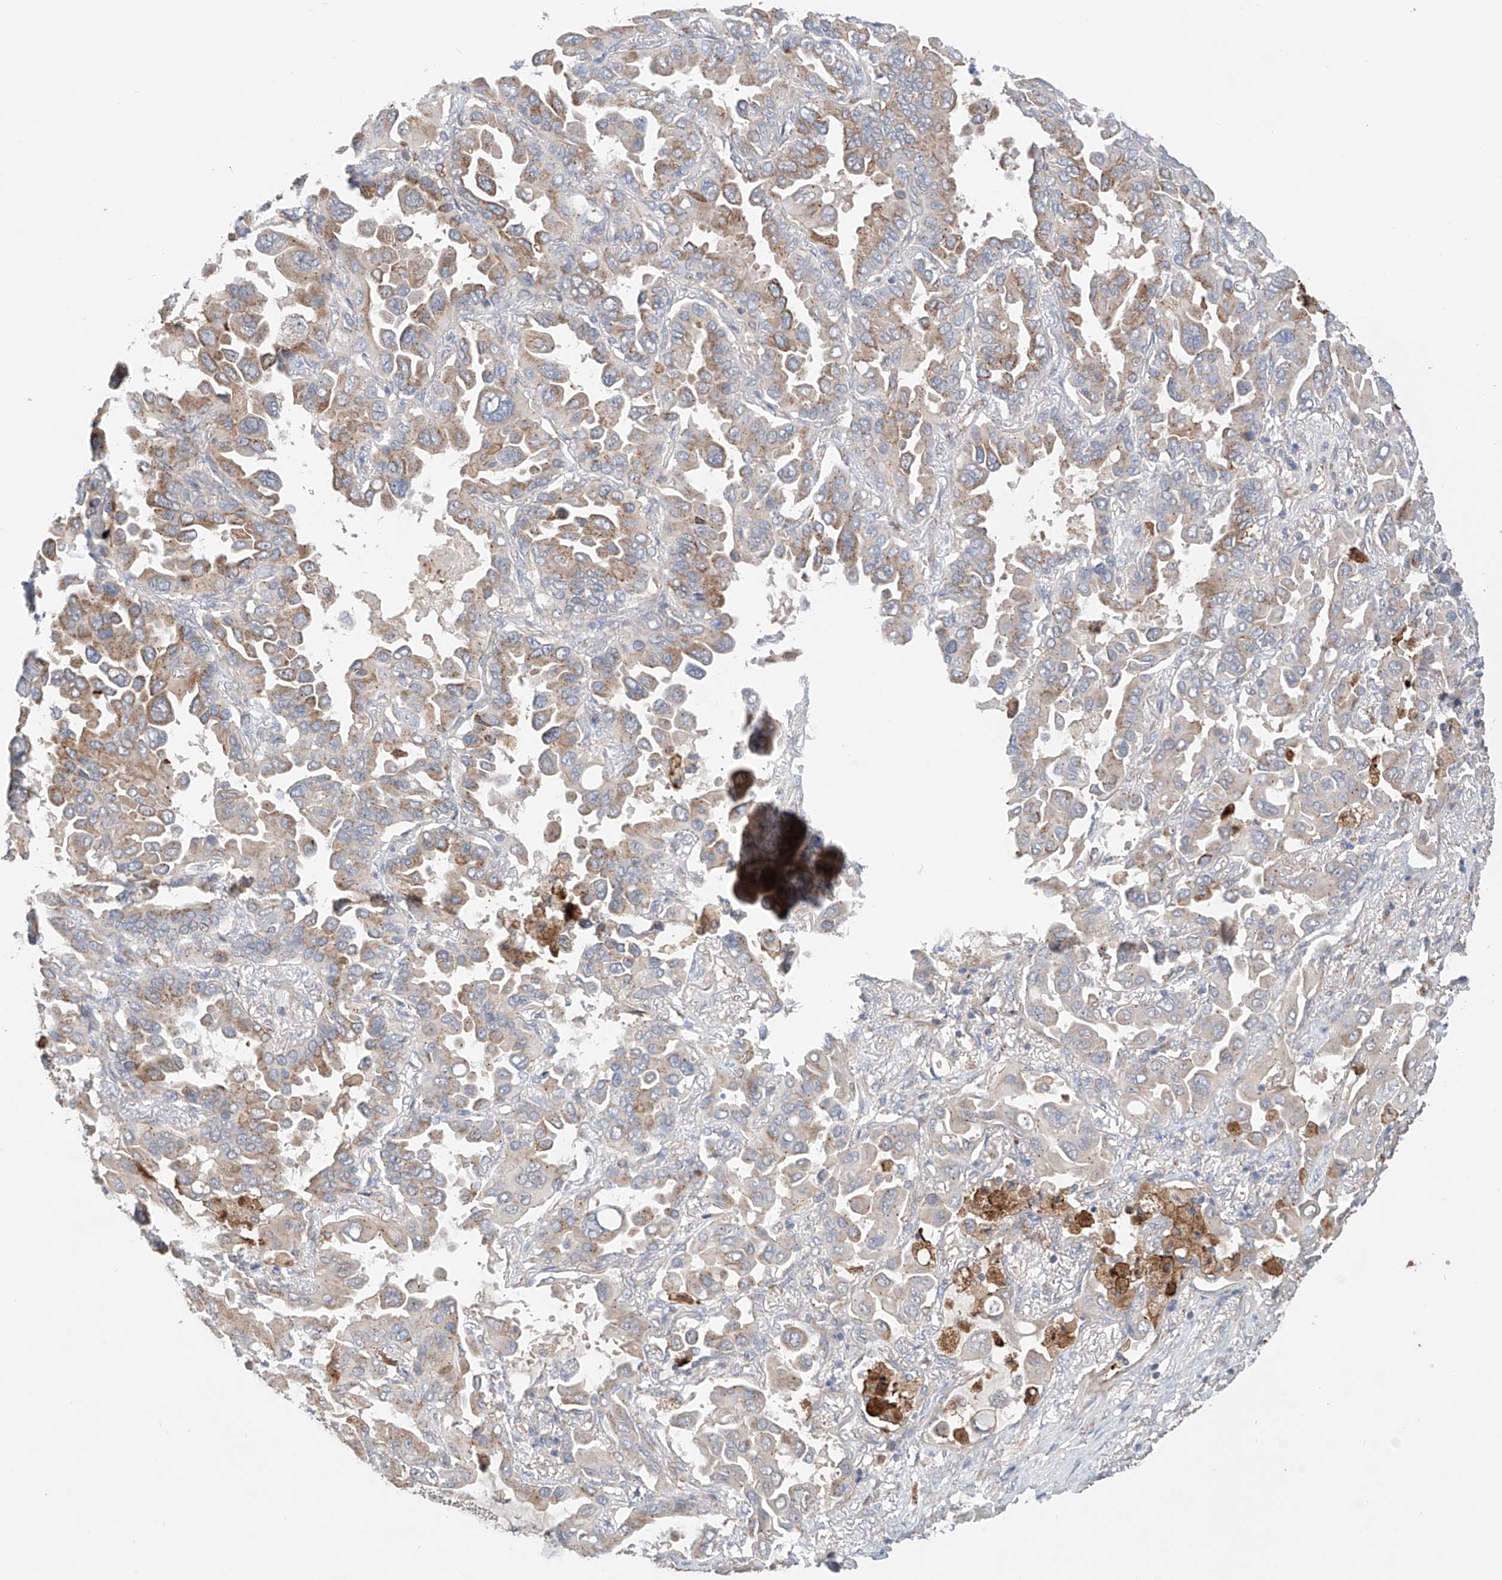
{"staining": {"intensity": "moderate", "quantity": "25%-75%", "location": "cytoplasmic/membranous"}, "tissue": "lung cancer", "cell_type": "Tumor cells", "image_type": "cancer", "snomed": [{"axis": "morphology", "description": "Adenocarcinoma, NOS"}, {"axis": "topography", "description": "Lung"}], "caption": "Protein expression analysis of lung cancer (adenocarcinoma) reveals moderate cytoplasmic/membranous expression in about 25%-75% of tumor cells. Nuclei are stained in blue.", "gene": "MOSPD1", "patient": {"sex": "male", "age": 64}}